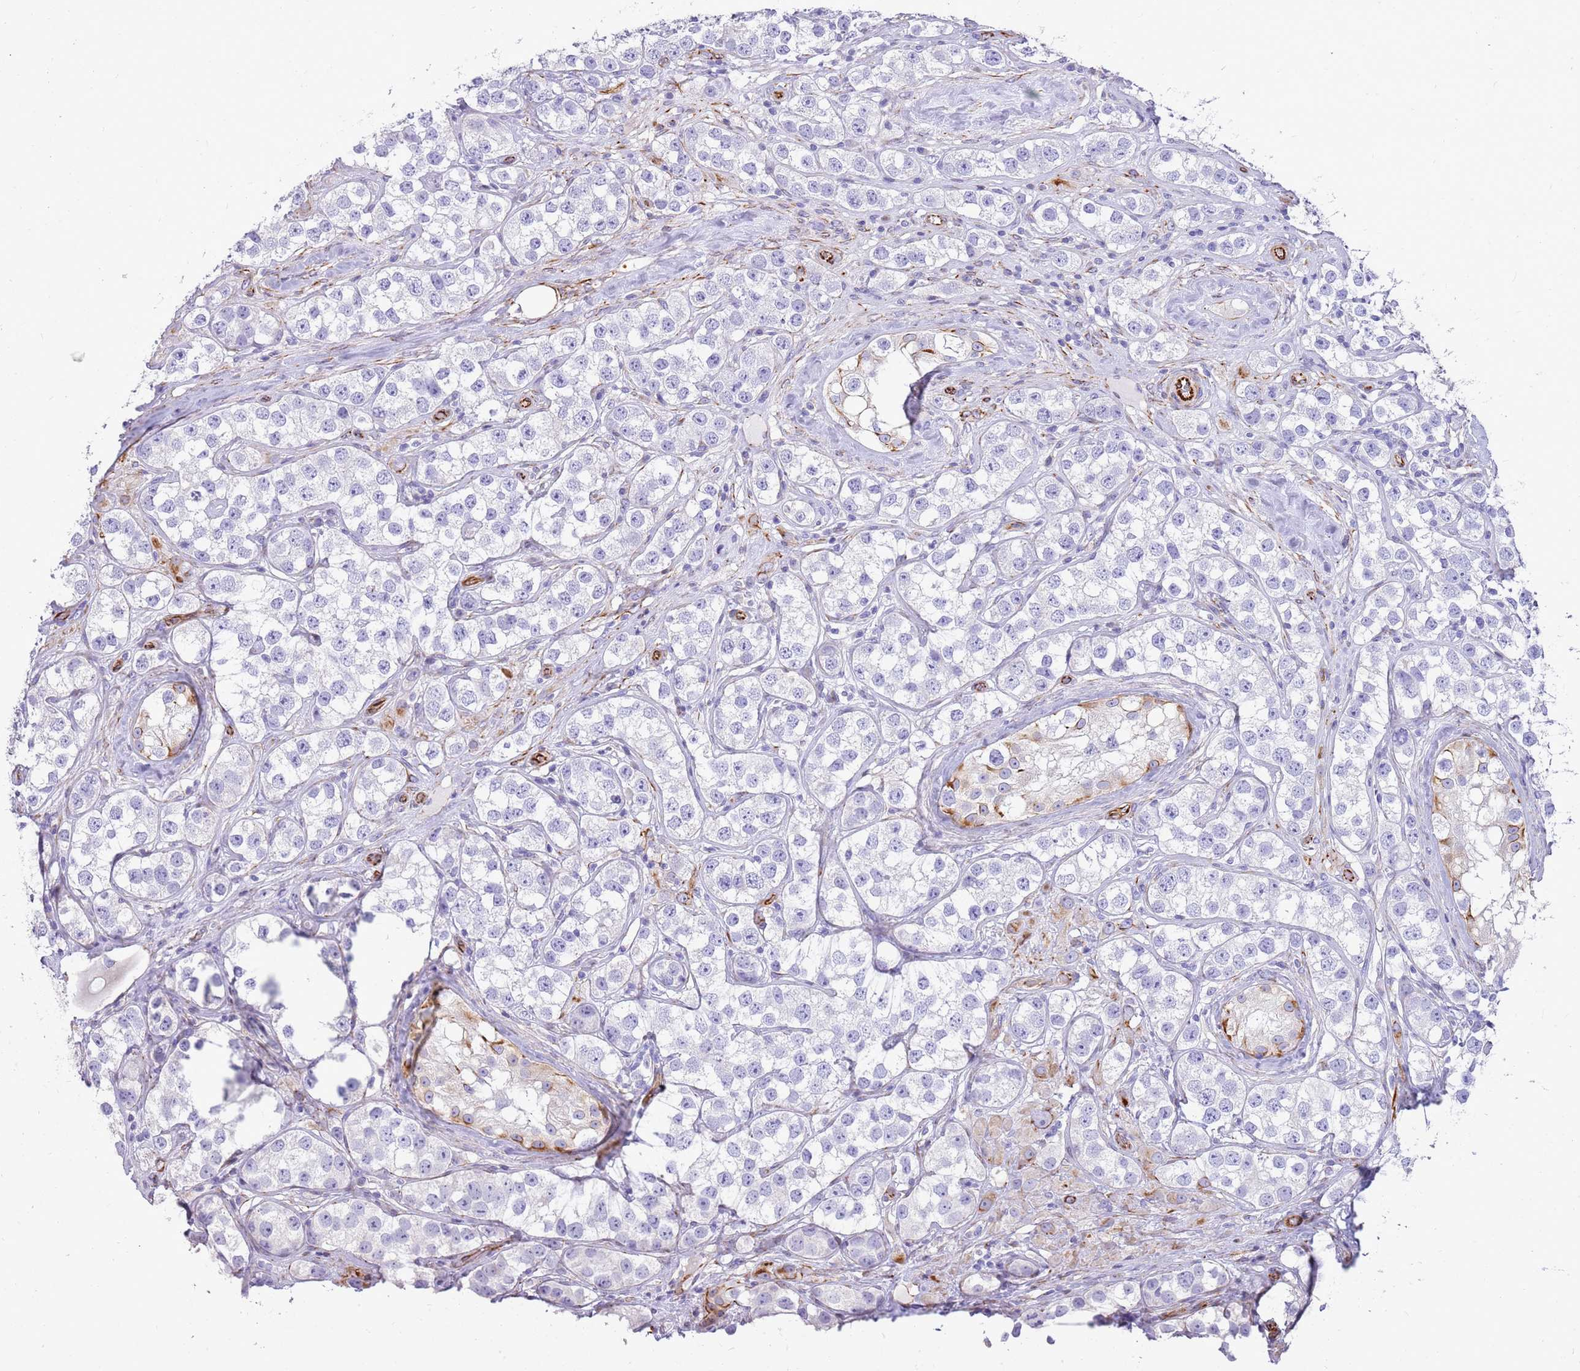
{"staining": {"intensity": "negative", "quantity": "none", "location": "none"}, "tissue": "testis cancer", "cell_type": "Tumor cells", "image_type": "cancer", "snomed": [{"axis": "morphology", "description": "Seminoma, NOS"}, {"axis": "topography", "description": "Testis"}], "caption": "Immunohistochemistry (IHC) photomicrograph of human testis cancer (seminoma) stained for a protein (brown), which reveals no staining in tumor cells.", "gene": "ZDHHC1", "patient": {"sex": "male", "age": 28}}